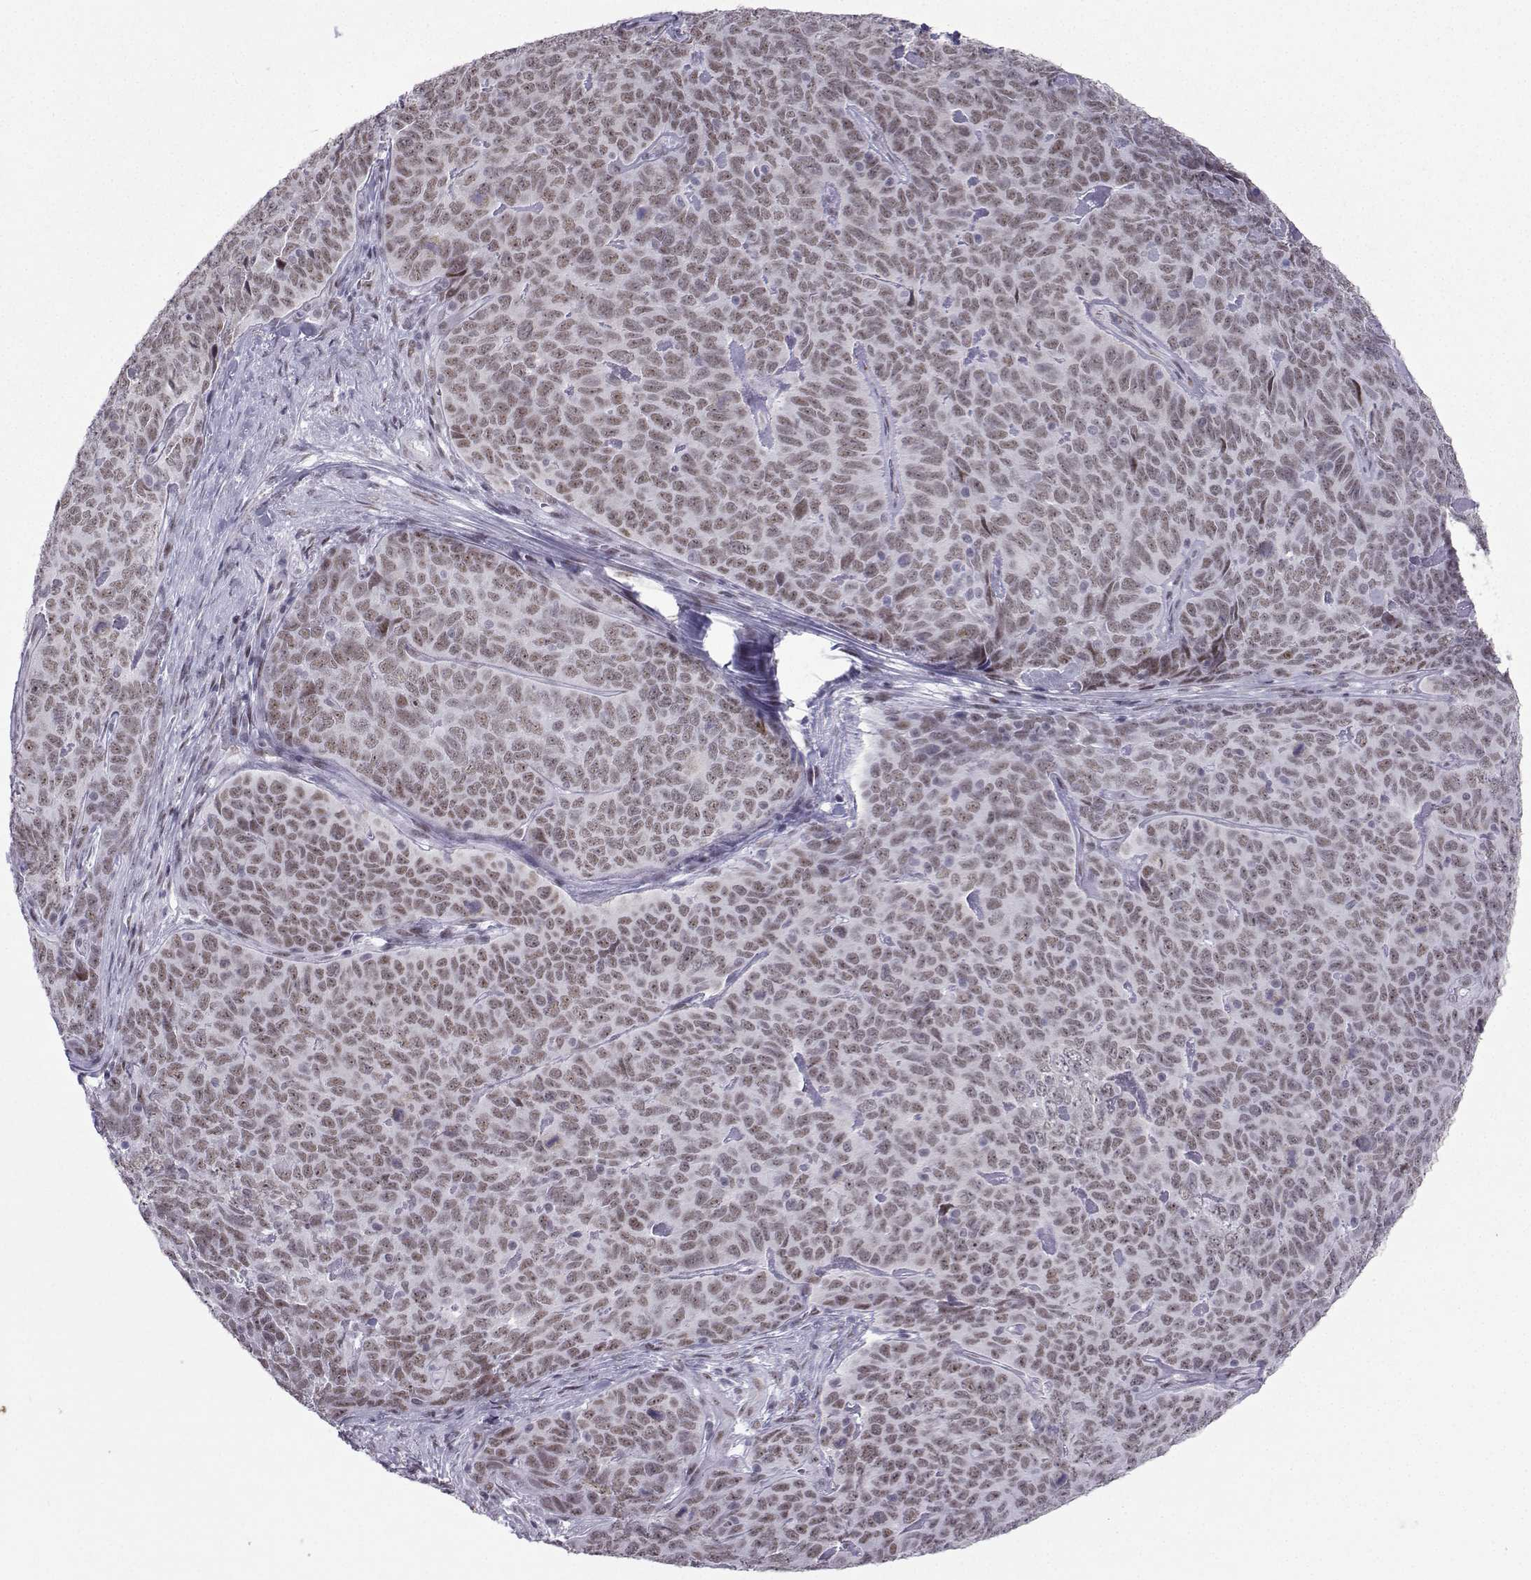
{"staining": {"intensity": "moderate", "quantity": "25%-75%", "location": "nuclear"}, "tissue": "skin cancer", "cell_type": "Tumor cells", "image_type": "cancer", "snomed": [{"axis": "morphology", "description": "Squamous cell carcinoma, NOS"}, {"axis": "topography", "description": "Skin"}, {"axis": "topography", "description": "Anal"}], "caption": "Human skin cancer (squamous cell carcinoma) stained with a protein marker exhibits moderate staining in tumor cells.", "gene": "LORICRIN", "patient": {"sex": "female", "age": 51}}